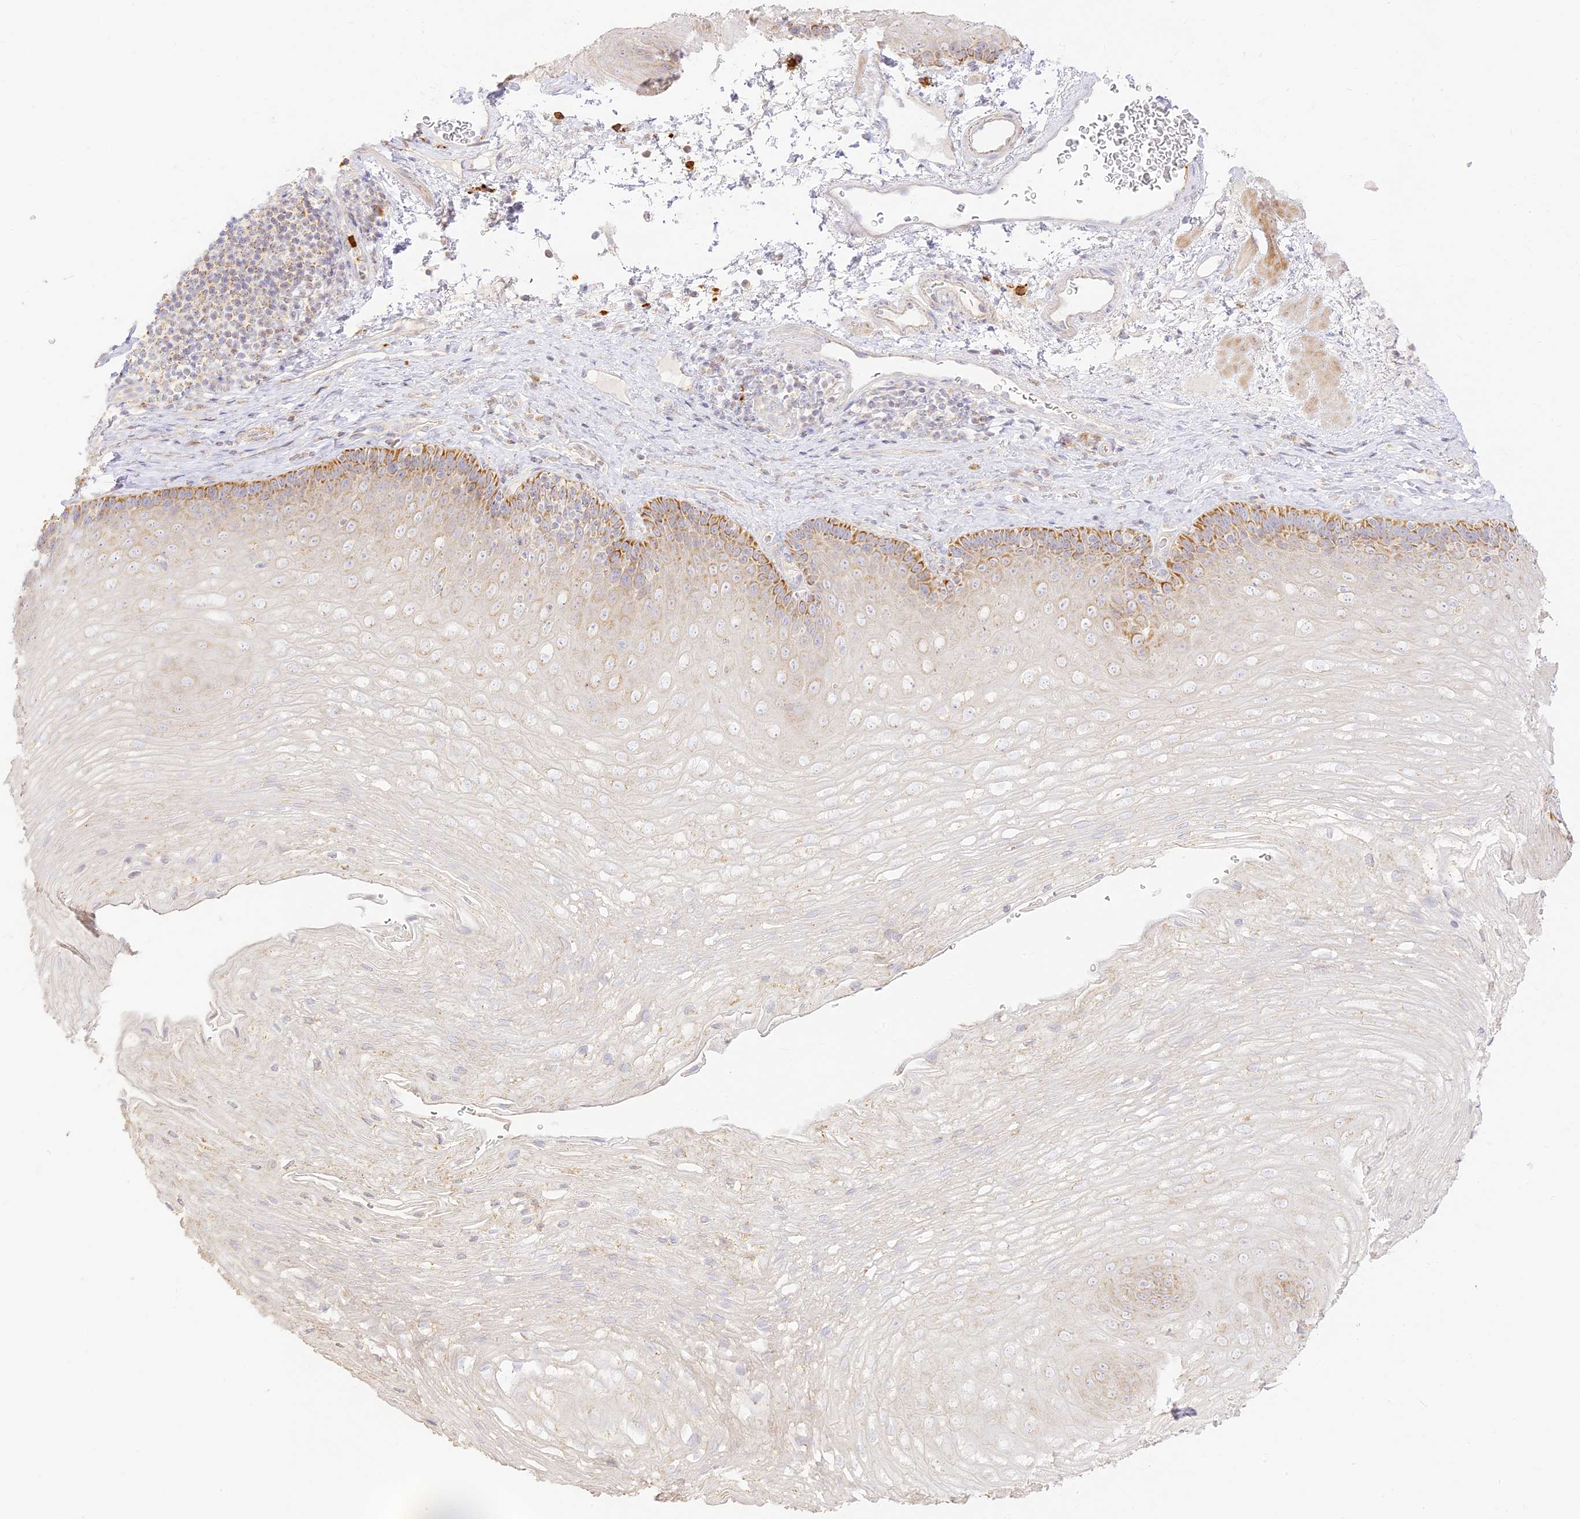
{"staining": {"intensity": "moderate", "quantity": "<25%", "location": "cytoplasmic/membranous"}, "tissue": "esophagus", "cell_type": "Squamous epithelial cells", "image_type": "normal", "snomed": [{"axis": "morphology", "description": "Normal tissue, NOS"}, {"axis": "topography", "description": "Esophagus"}], "caption": "This image exhibits IHC staining of unremarkable human esophagus, with low moderate cytoplasmic/membranous expression in about <25% of squamous epithelial cells.", "gene": "LRRC15", "patient": {"sex": "female", "age": 66}}